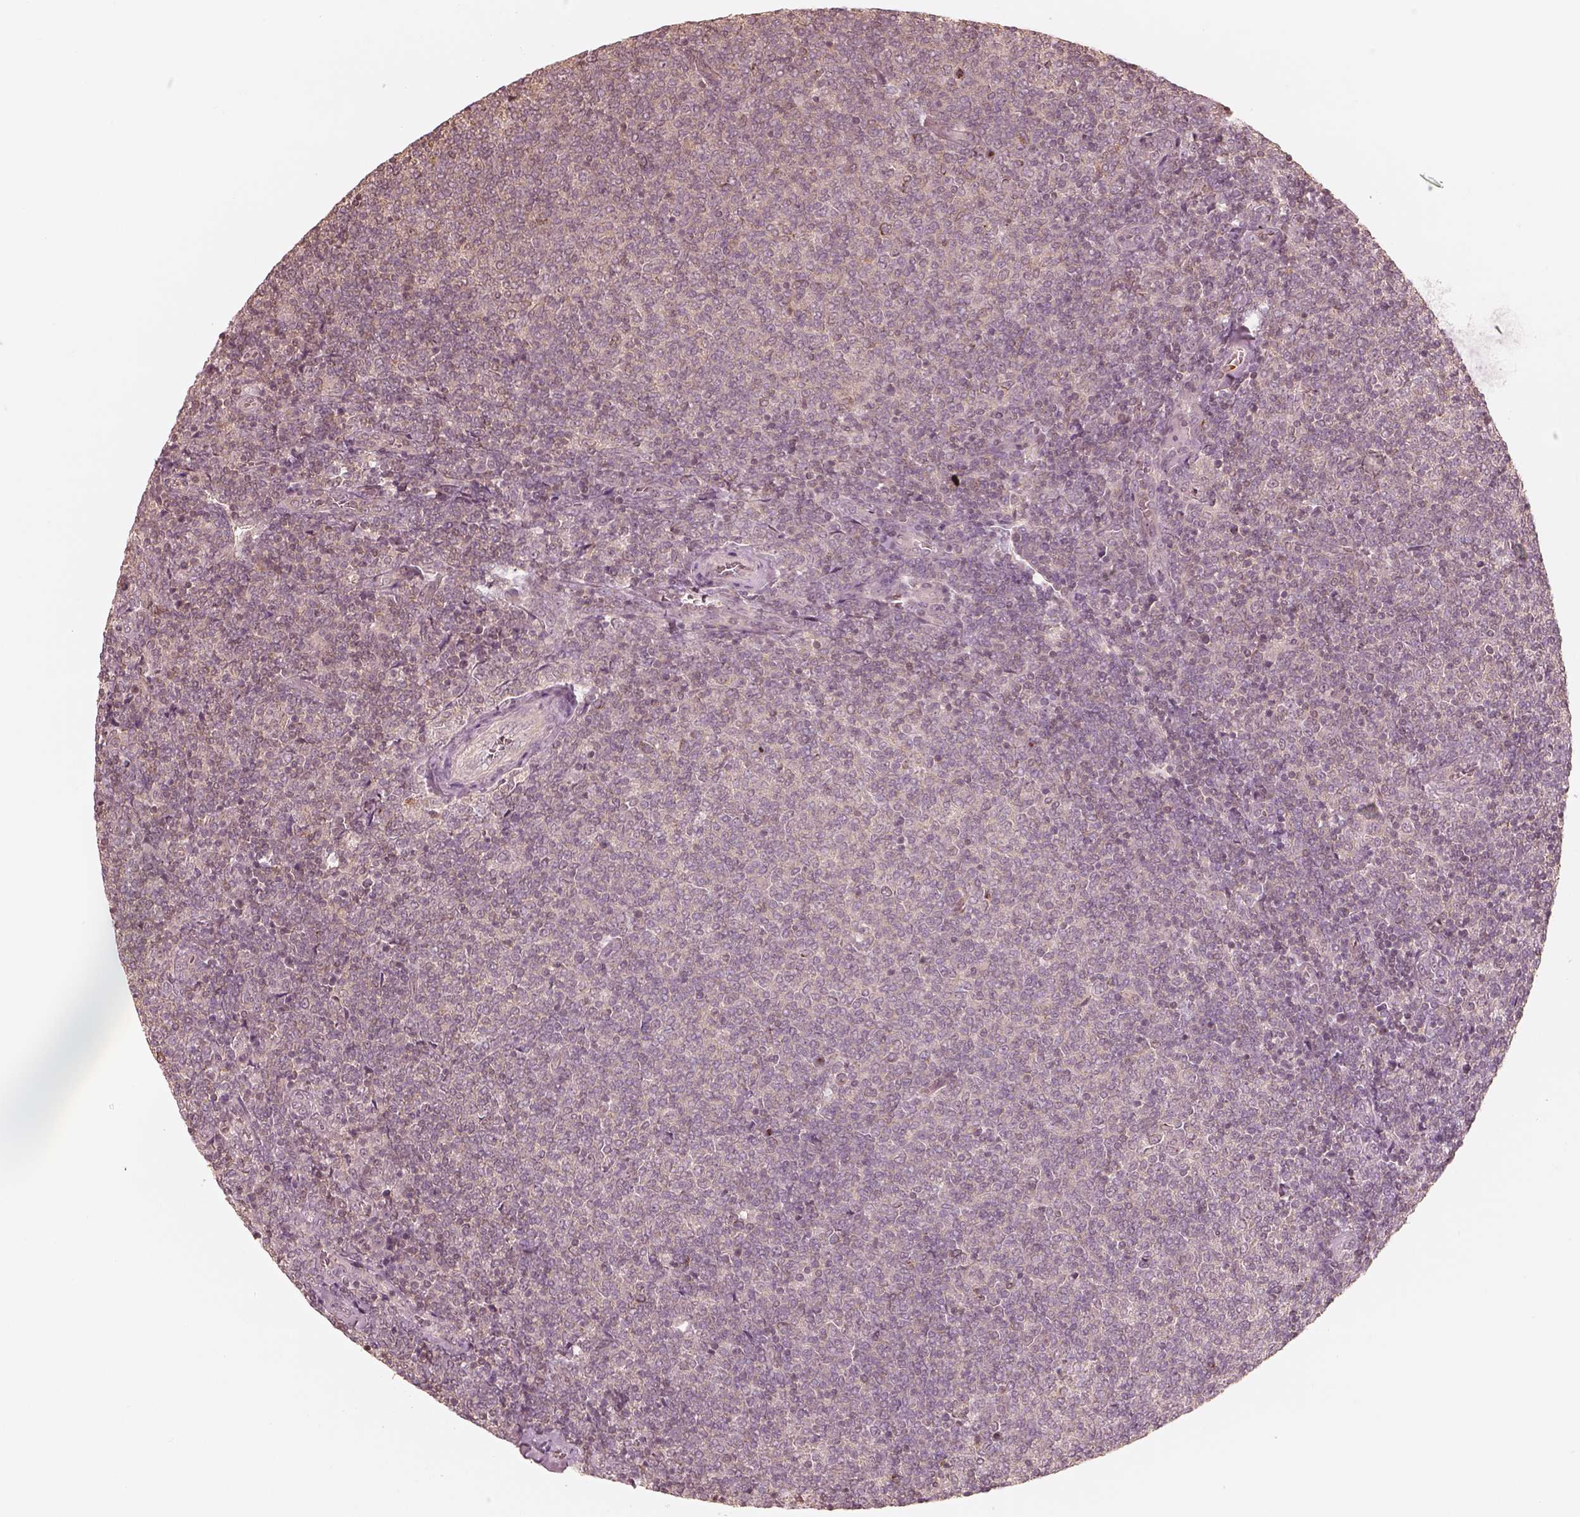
{"staining": {"intensity": "negative", "quantity": "none", "location": "none"}, "tissue": "lymphoma", "cell_type": "Tumor cells", "image_type": "cancer", "snomed": [{"axis": "morphology", "description": "Malignant lymphoma, non-Hodgkin's type, Low grade"}, {"axis": "topography", "description": "Lymph node"}], "caption": "Immunohistochemistry of malignant lymphoma, non-Hodgkin's type (low-grade) reveals no positivity in tumor cells.", "gene": "KIF5C", "patient": {"sex": "male", "age": 52}}